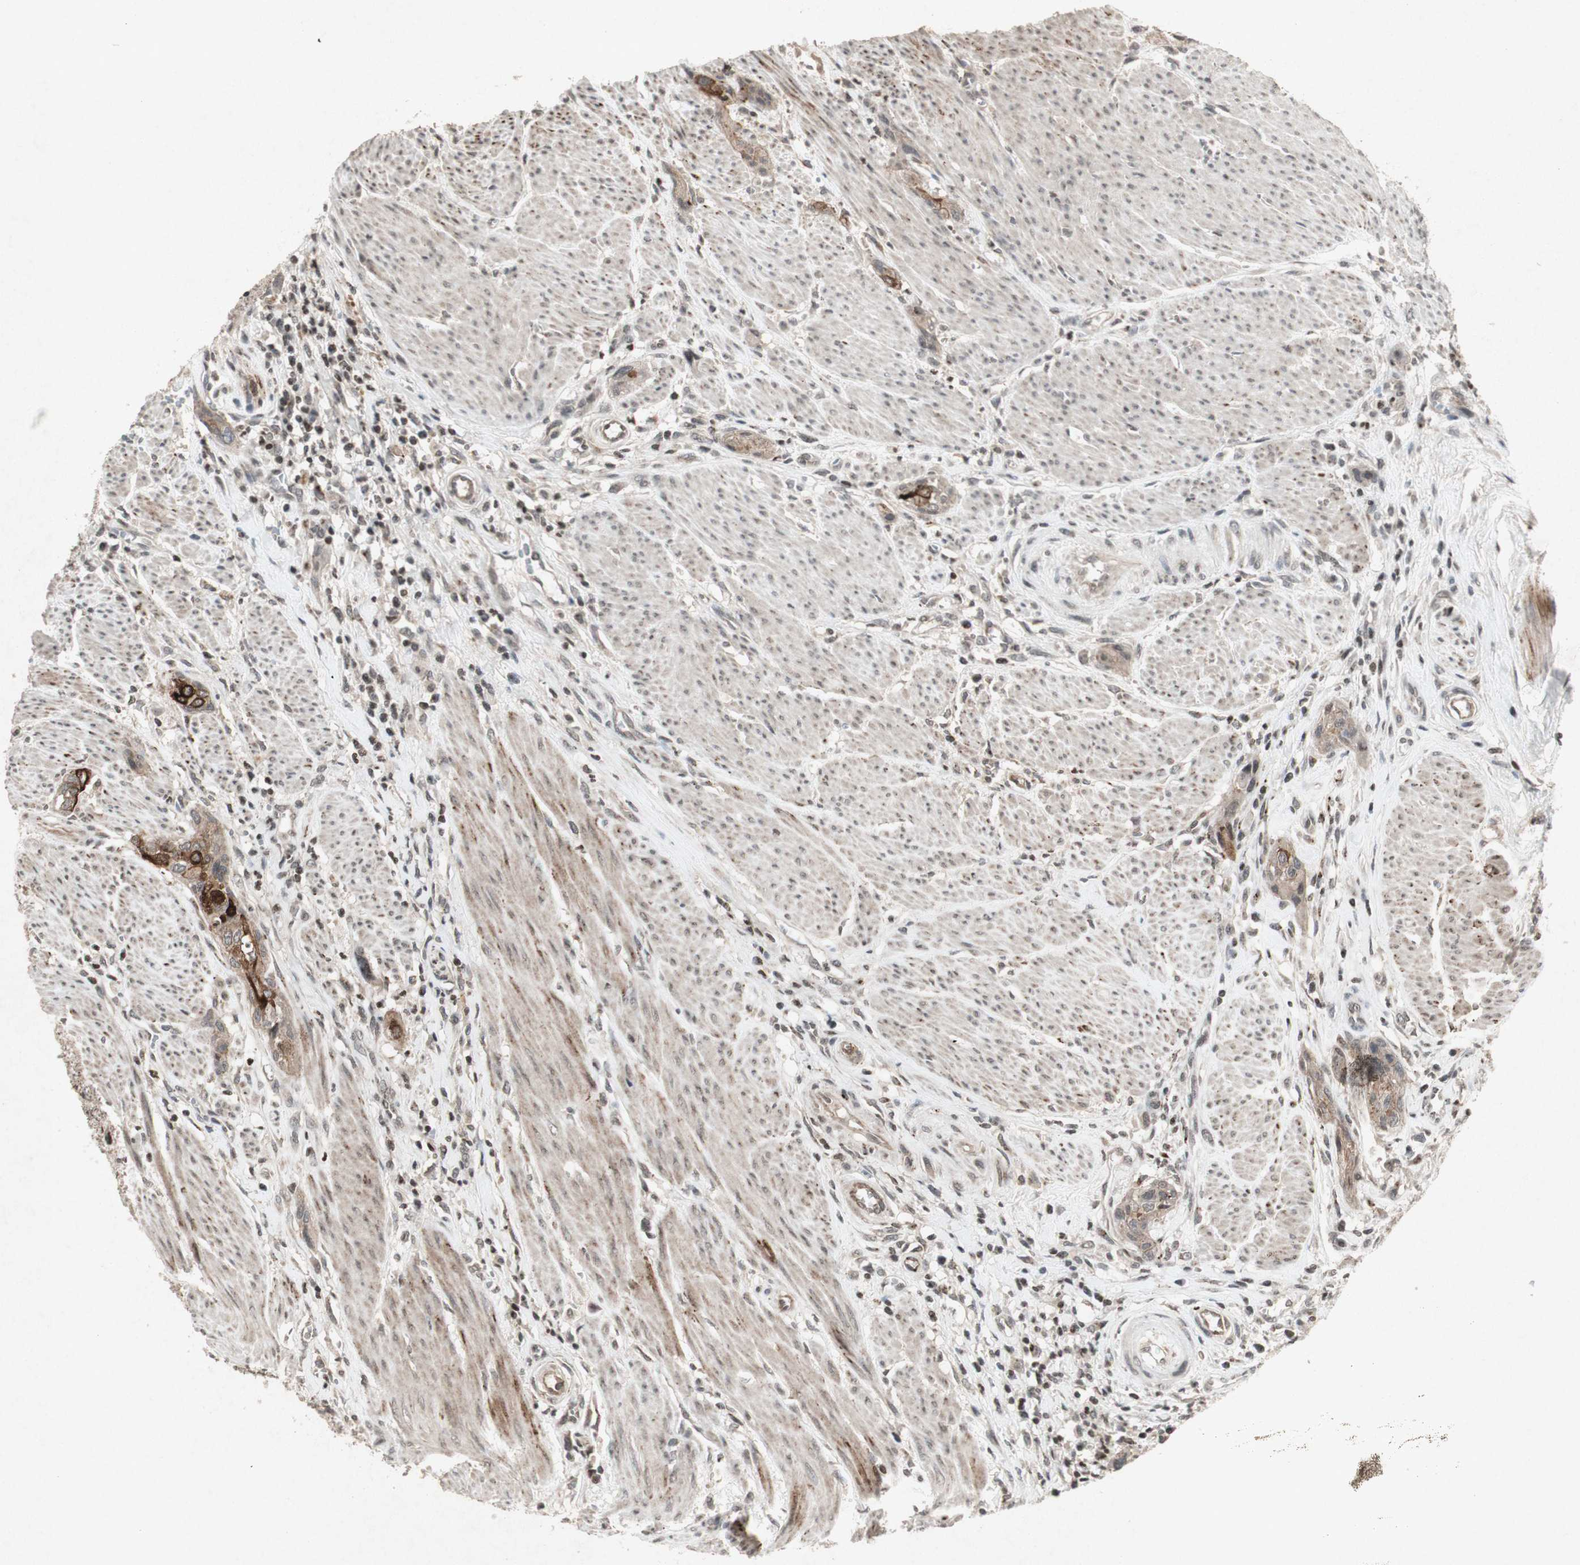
{"staining": {"intensity": "weak", "quantity": ">75%", "location": "cytoplasmic/membranous"}, "tissue": "urothelial cancer", "cell_type": "Tumor cells", "image_type": "cancer", "snomed": [{"axis": "morphology", "description": "Urothelial carcinoma, High grade"}, {"axis": "topography", "description": "Urinary bladder"}], "caption": "This histopathology image demonstrates immunohistochemistry (IHC) staining of human urothelial cancer, with low weak cytoplasmic/membranous expression in approximately >75% of tumor cells.", "gene": "PLXNA1", "patient": {"sex": "male", "age": 35}}